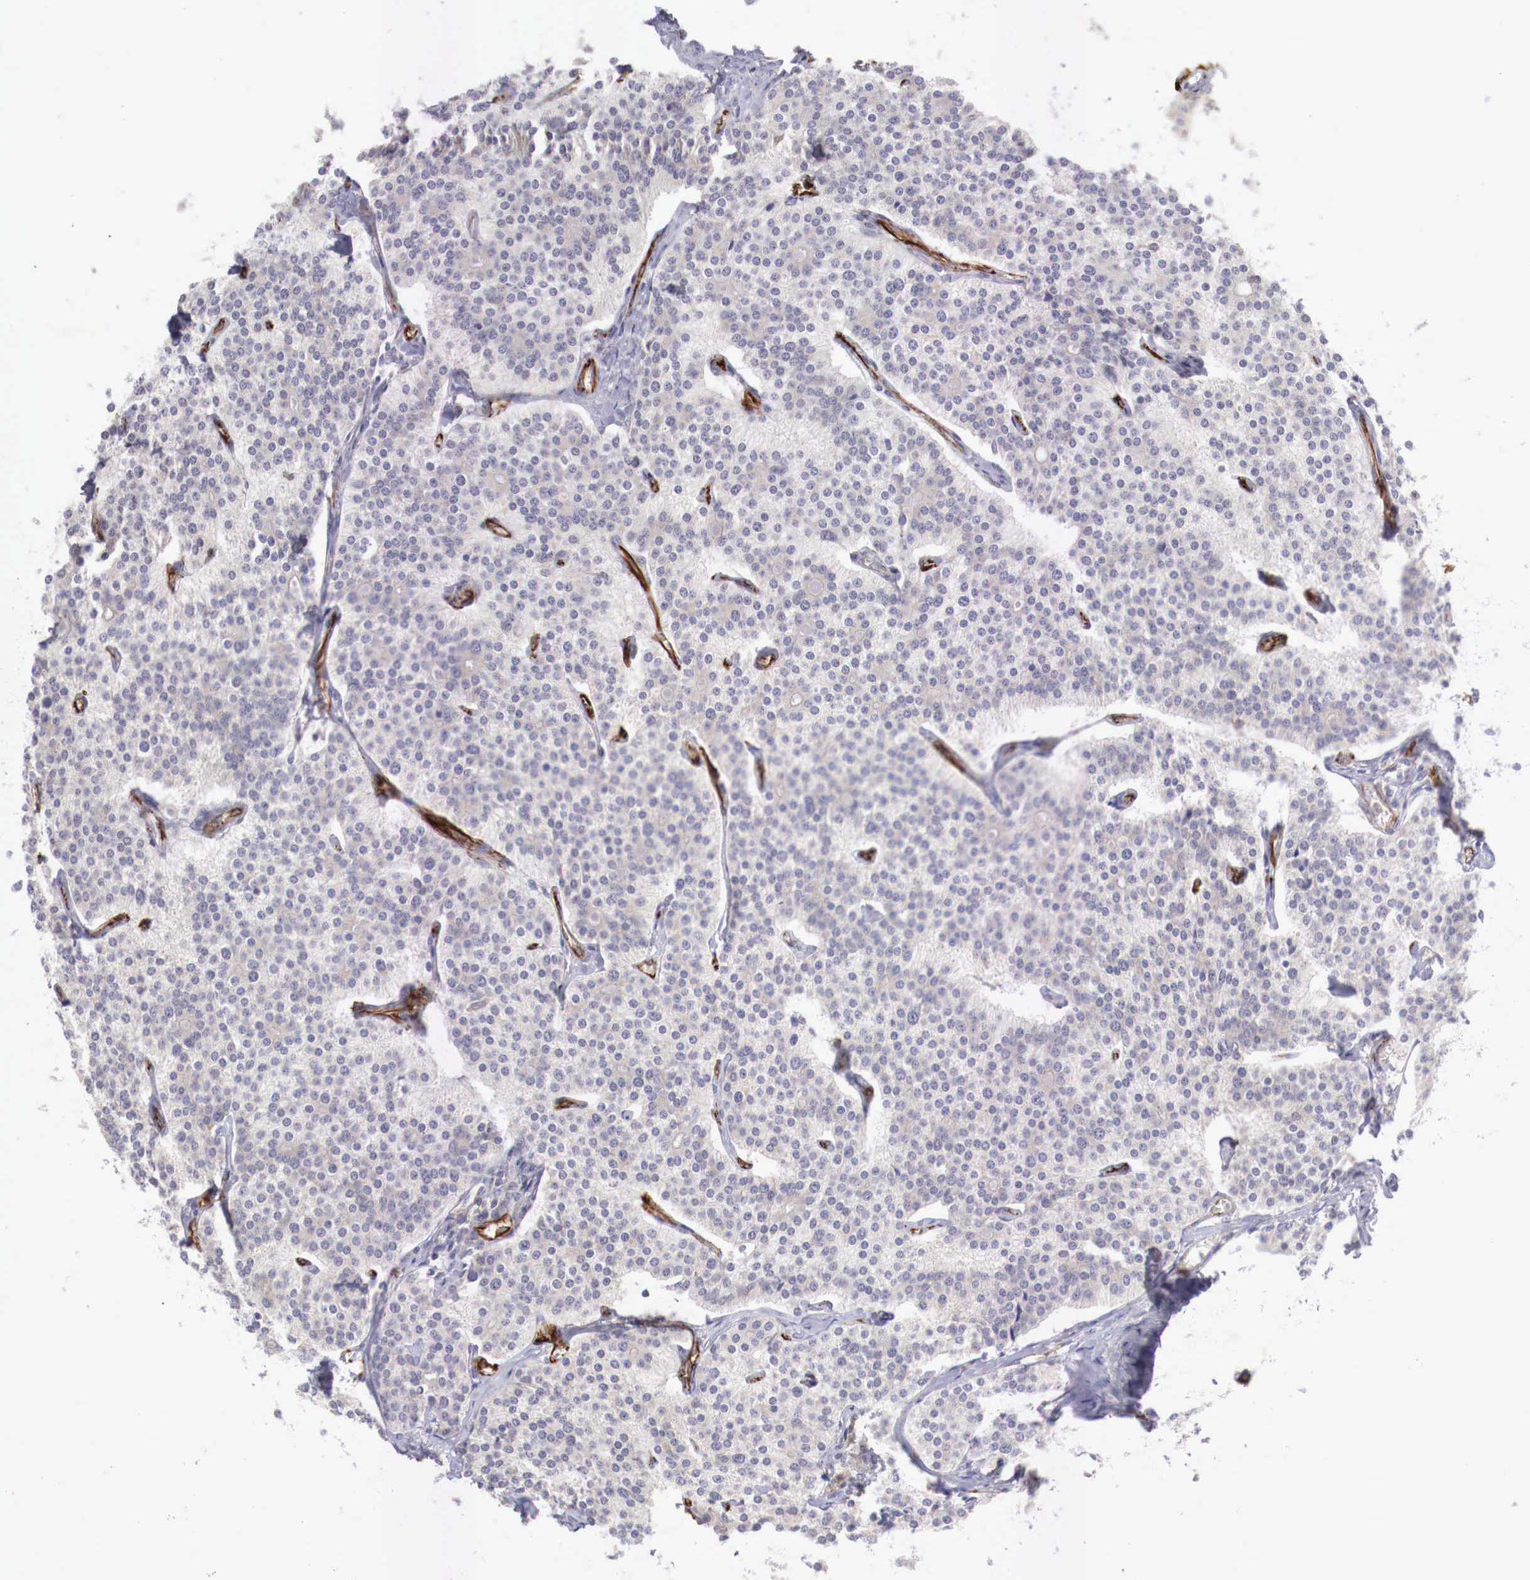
{"staining": {"intensity": "negative", "quantity": "none", "location": "none"}, "tissue": "carcinoid", "cell_type": "Tumor cells", "image_type": "cancer", "snomed": [{"axis": "morphology", "description": "Carcinoid, malignant, NOS"}, {"axis": "topography", "description": "Small intestine"}], "caption": "There is no significant staining in tumor cells of malignant carcinoid.", "gene": "WT1", "patient": {"sex": "male", "age": 63}}